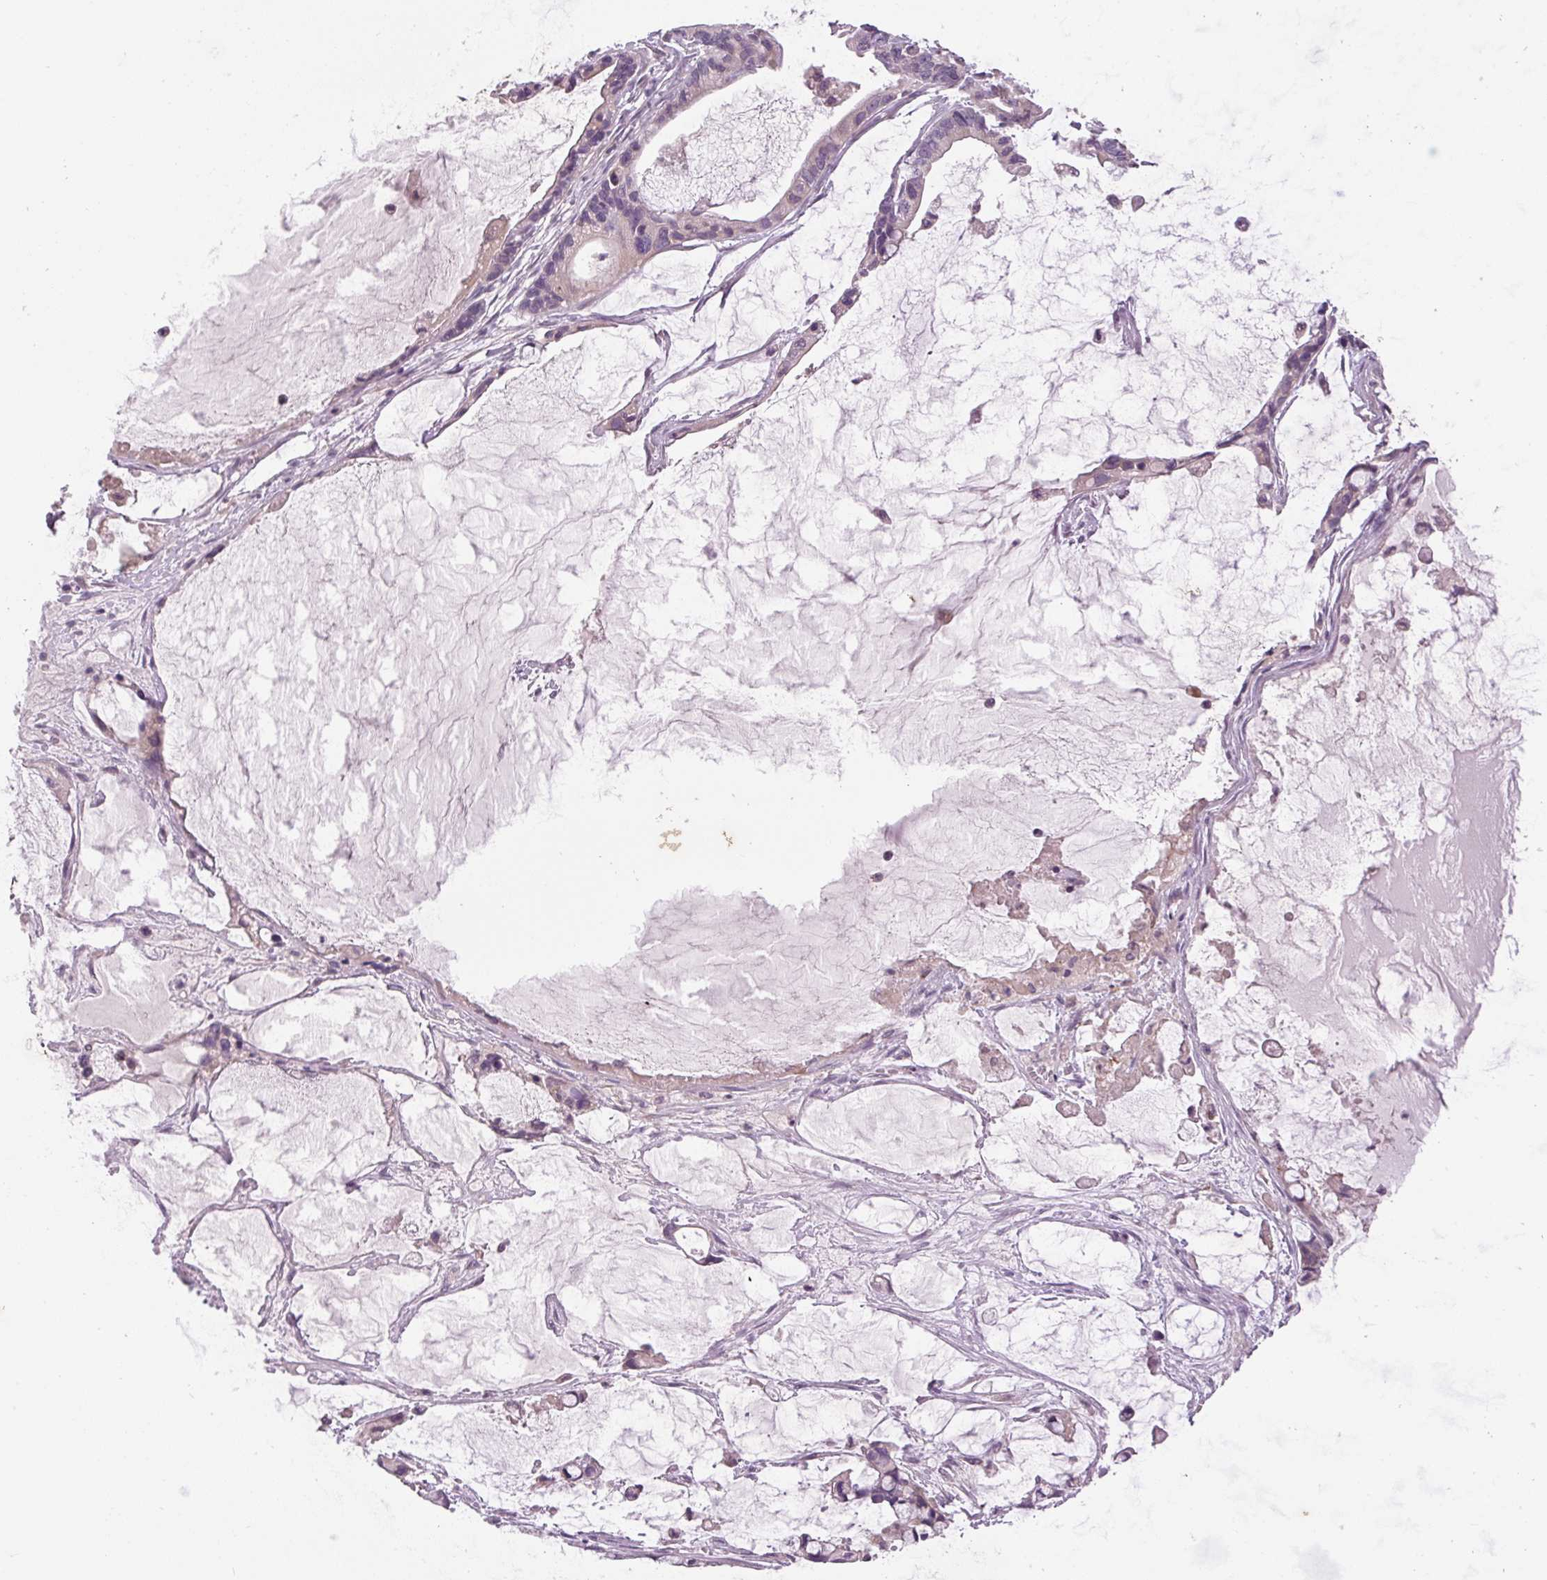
{"staining": {"intensity": "negative", "quantity": "none", "location": "none"}, "tissue": "ovarian cancer", "cell_type": "Tumor cells", "image_type": "cancer", "snomed": [{"axis": "morphology", "description": "Cystadenocarcinoma, mucinous, NOS"}, {"axis": "topography", "description": "Ovary"}], "caption": "IHC of ovarian cancer (mucinous cystadenocarcinoma) demonstrates no staining in tumor cells.", "gene": "TMEM100", "patient": {"sex": "female", "age": 63}}